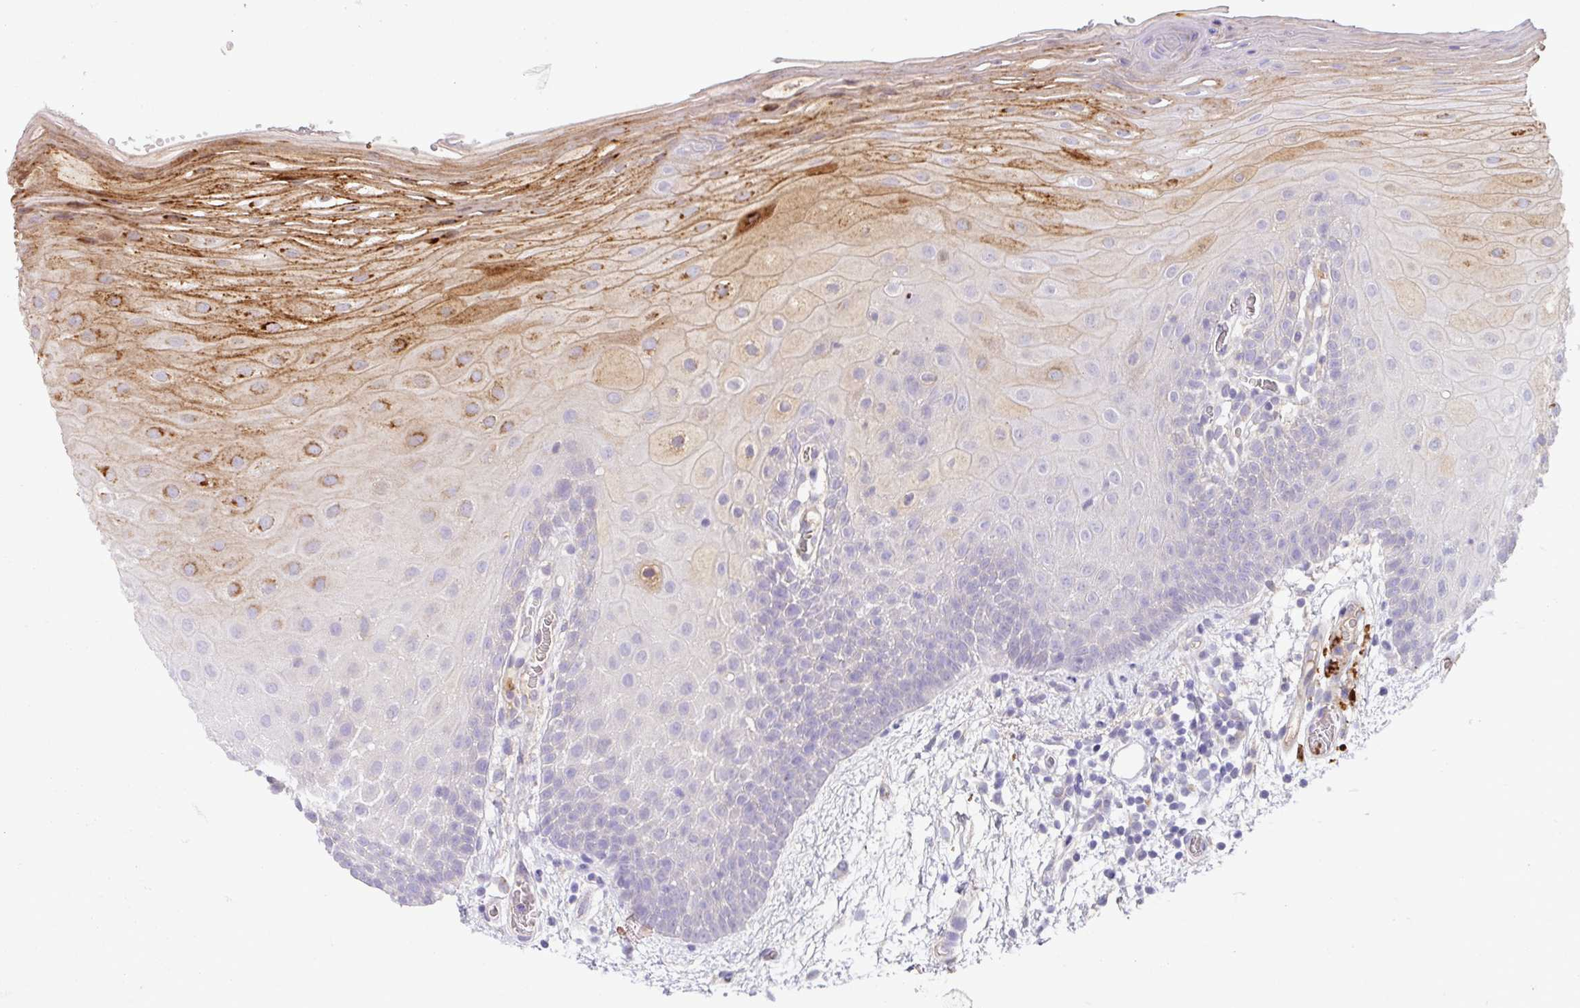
{"staining": {"intensity": "moderate", "quantity": "<25%", "location": "cytoplasmic/membranous"}, "tissue": "oral mucosa", "cell_type": "Squamous epithelial cells", "image_type": "normal", "snomed": [{"axis": "morphology", "description": "Normal tissue, NOS"}, {"axis": "morphology", "description": "Squamous cell carcinoma, NOS"}, {"axis": "topography", "description": "Oral tissue"}, {"axis": "topography", "description": "Tounge, NOS"}, {"axis": "topography", "description": "Head-Neck"}], "caption": "Moderate cytoplasmic/membranous positivity for a protein is identified in approximately <25% of squamous epithelial cells of unremarkable oral mucosa using immunohistochemistry.", "gene": "CRISP3", "patient": {"sex": "male", "age": 76}}